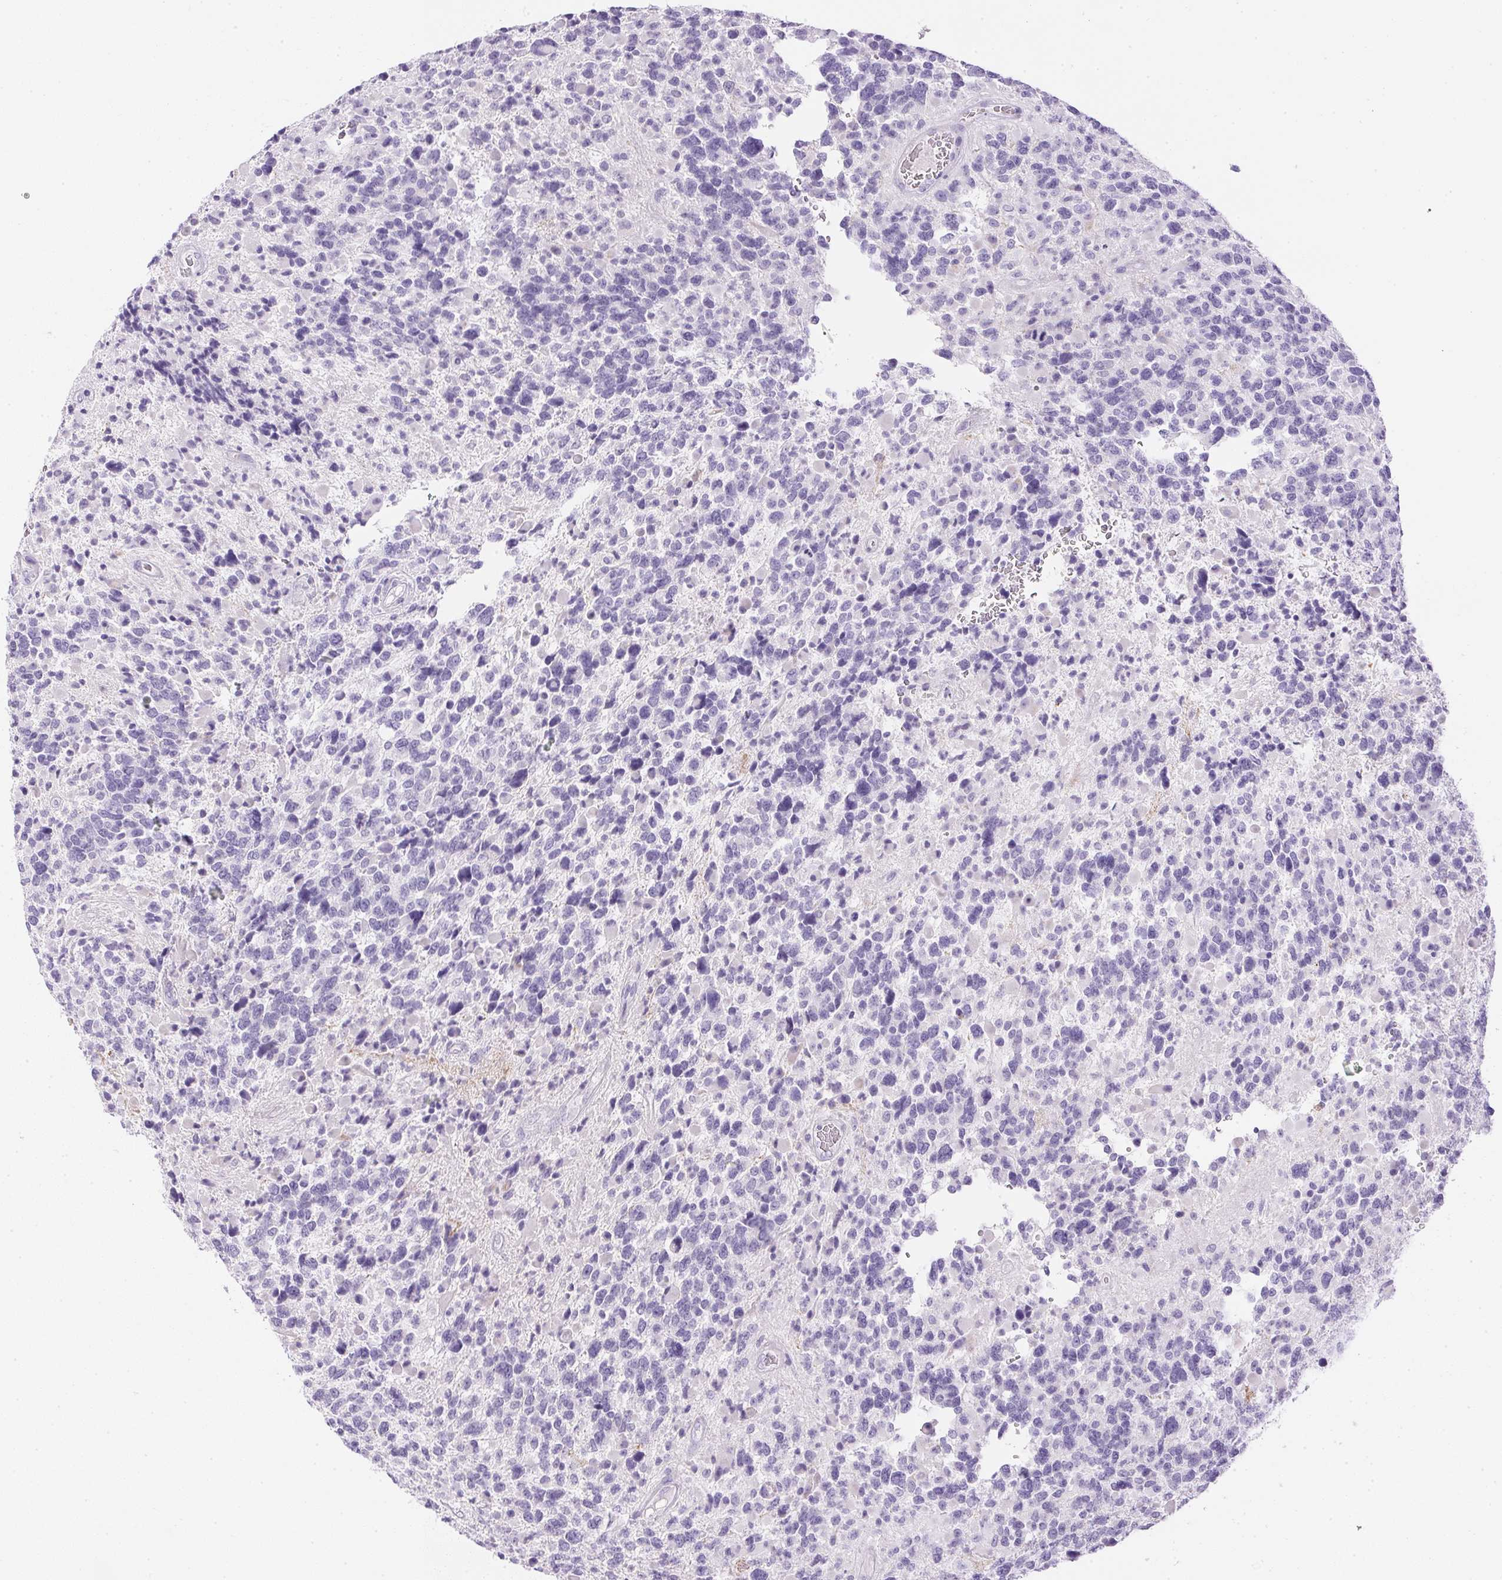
{"staining": {"intensity": "negative", "quantity": "none", "location": "none"}, "tissue": "glioma", "cell_type": "Tumor cells", "image_type": "cancer", "snomed": [{"axis": "morphology", "description": "Glioma, malignant, High grade"}, {"axis": "topography", "description": "Brain"}], "caption": "This is an IHC histopathology image of human glioma. There is no expression in tumor cells.", "gene": "CTRL", "patient": {"sex": "female", "age": 40}}